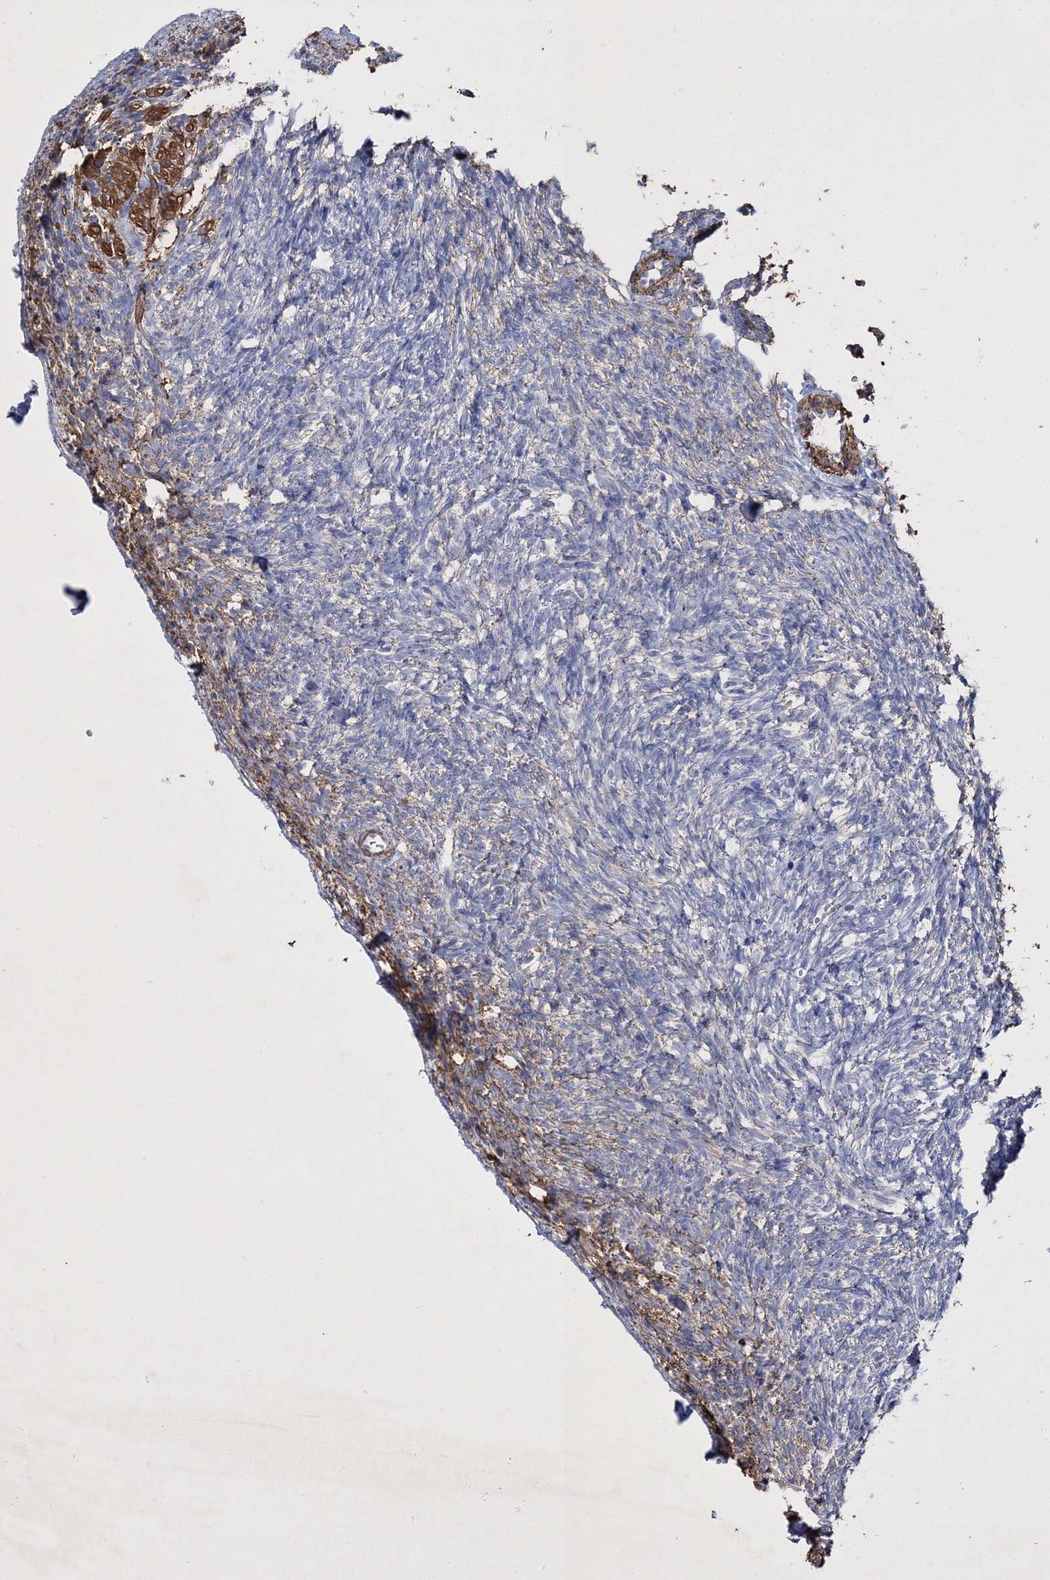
{"staining": {"intensity": "negative", "quantity": "none", "location": "none"}, "tissue": "ovary", "cell_type": "Follicle cells", "image_type": "normal", "snomed": [{"axis": "morphology", "description": "Normal tissue, NOS"}, {"axis": "topography", "description": "Ovary"}], "caption": "The IHC micrograph has no significant positivity in follicle cells of ovary.", "gene": "RTN2", "patient": {"sex": "female", "age": 34}}